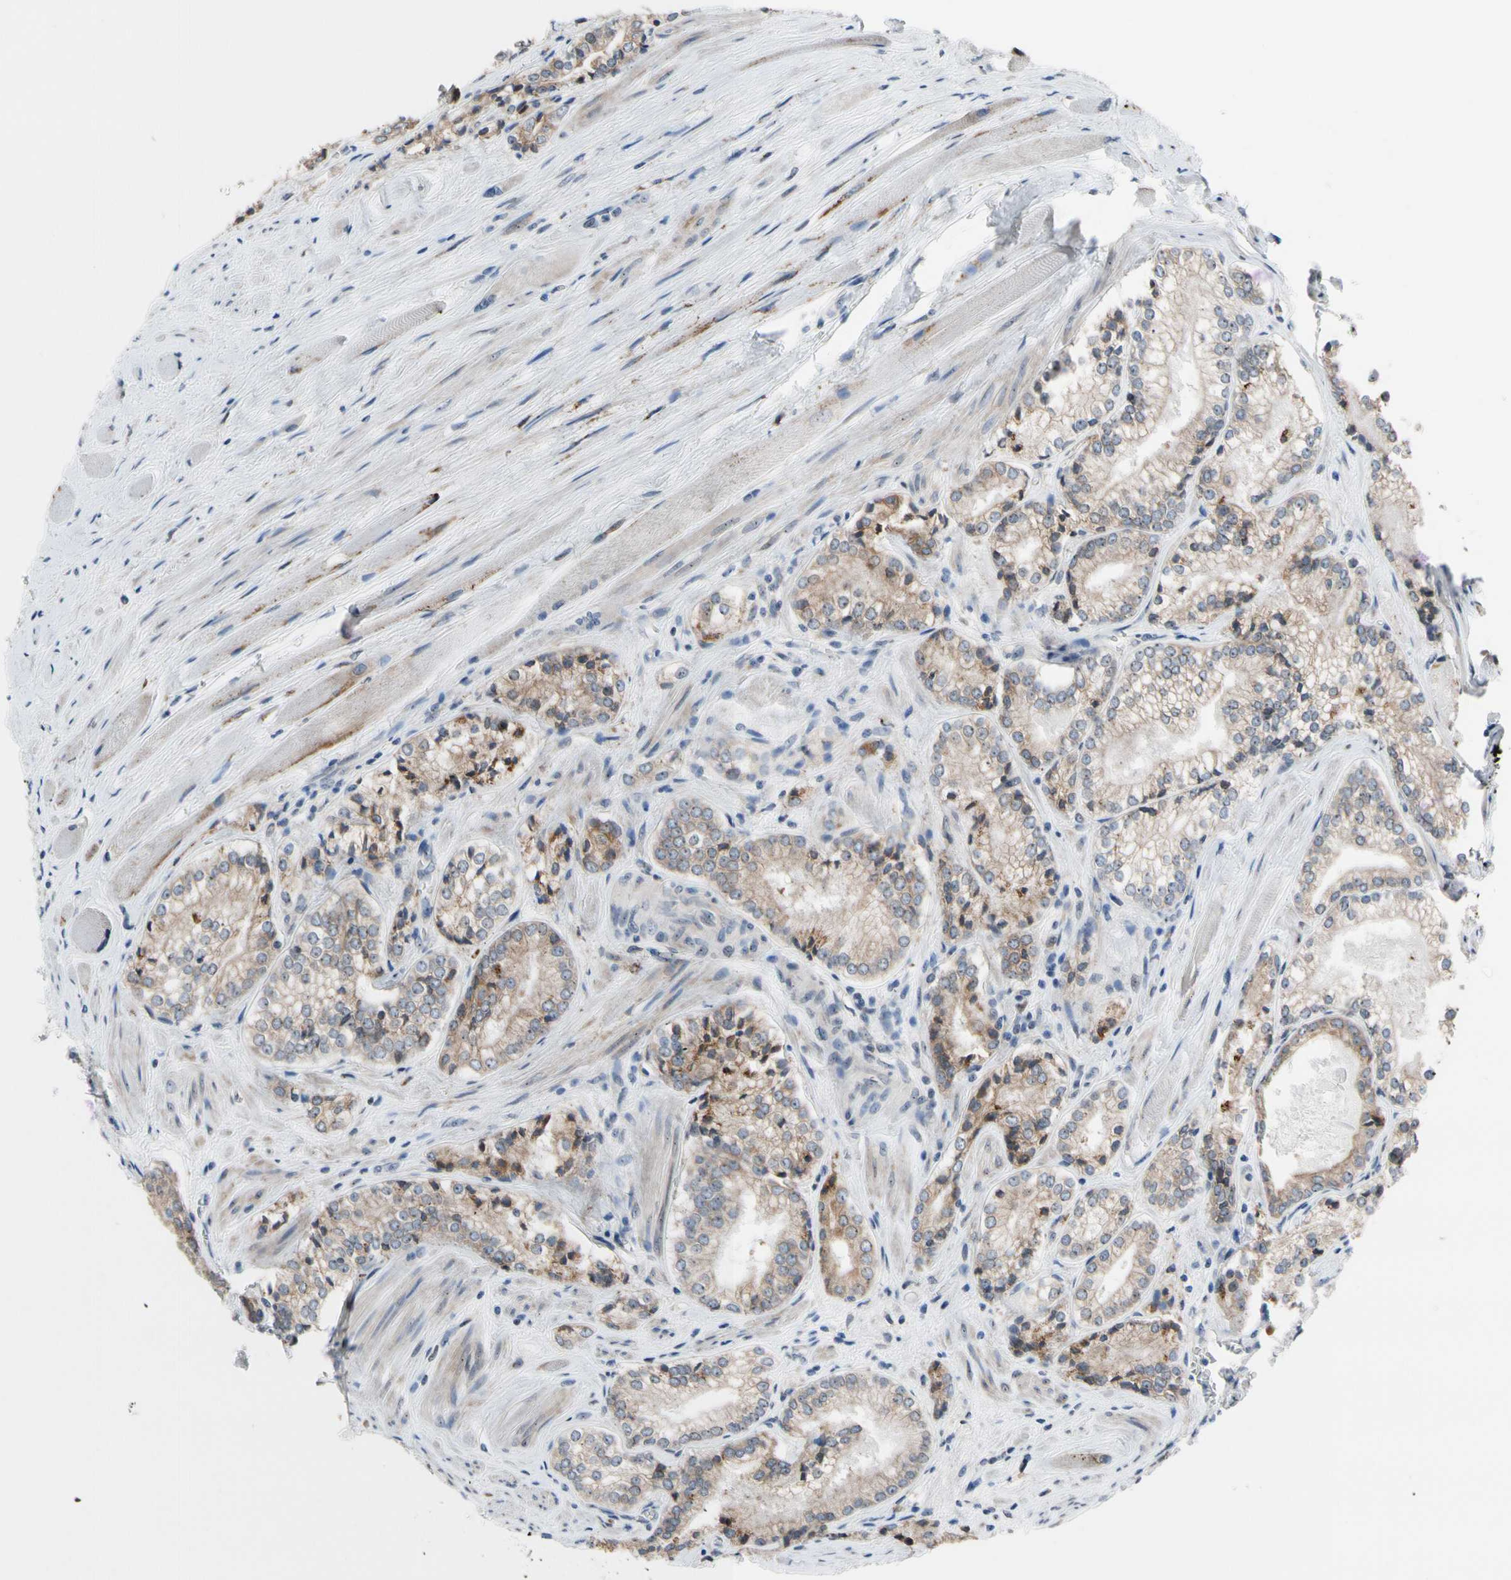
{"staining": {"intensity": "weak", "quantity": ">75%", "location": "cytoplasmic/membranous"}, "tissue": "prostate cancer", "cell_type": "Tumor cells", "image_type": "cancer", "snomed": [{"axis": "morphology", "description": "Adenocarcinoma, Low grade"}, {"axis": "topography", "description": "Prostate"}], "caption": "A photomicrograph of human prostate cancer stained for a protein reveals weak cytoplasmic/membranous brown staining in tumor cells.", "gene": "TMED7", "patient": {"sex": "male", "age": 60}}